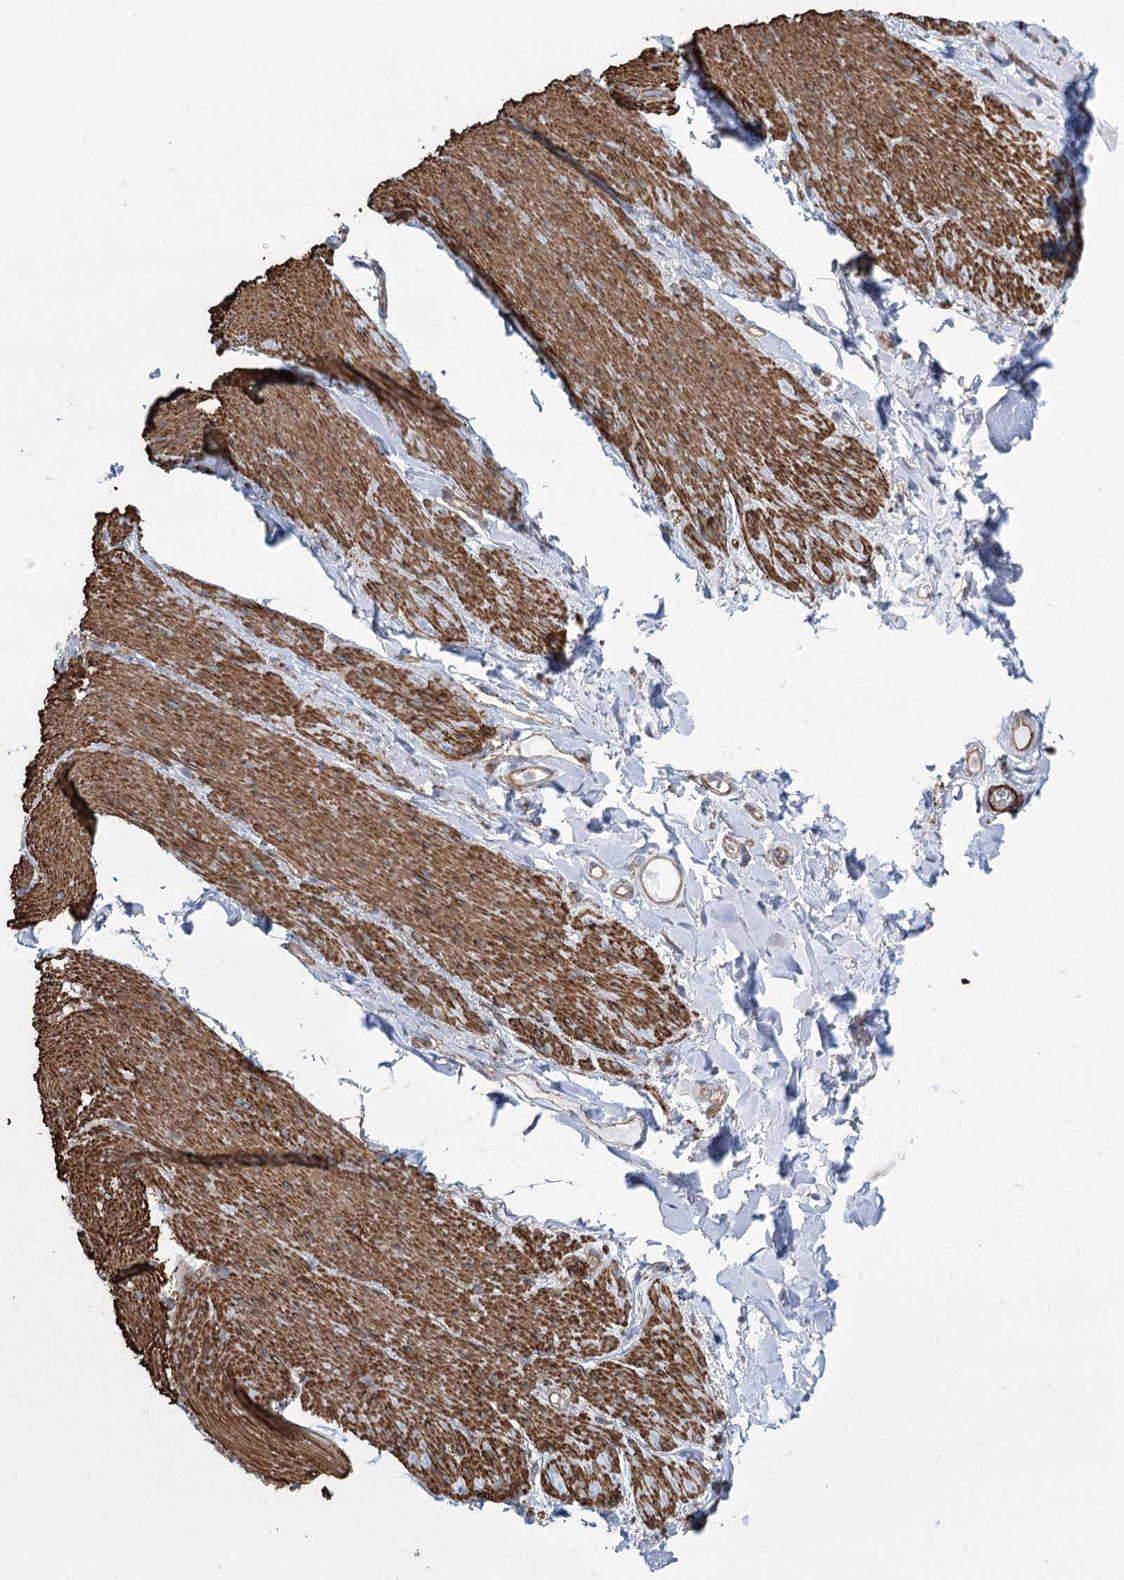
{"staining": {"intensity": "weak", "quantity": ">75%", "location": "cytoplasmic/membranous"}, "tissue": "adipose tissue", "cell_type": "Adipocytes", "image_type": "normal", "snomed": [{"axis": "morphology", "description": "Normal tissue, NOS"}, {"axis": "topography", "description": "Colon"}, {"axis": "topography", "description": "Peripheral nerve tissue"}], "caption": "Adipose tissue was stained to show a protein in brown. There is low levels of weak cytoplasmic/membranous staining in about >75% of adipocytes. (DAB IHC, brown staining for protein, blue staining for nuclei).", "gene": "PLEKHA5", "patient": {"sex": "female", "age": 61}}